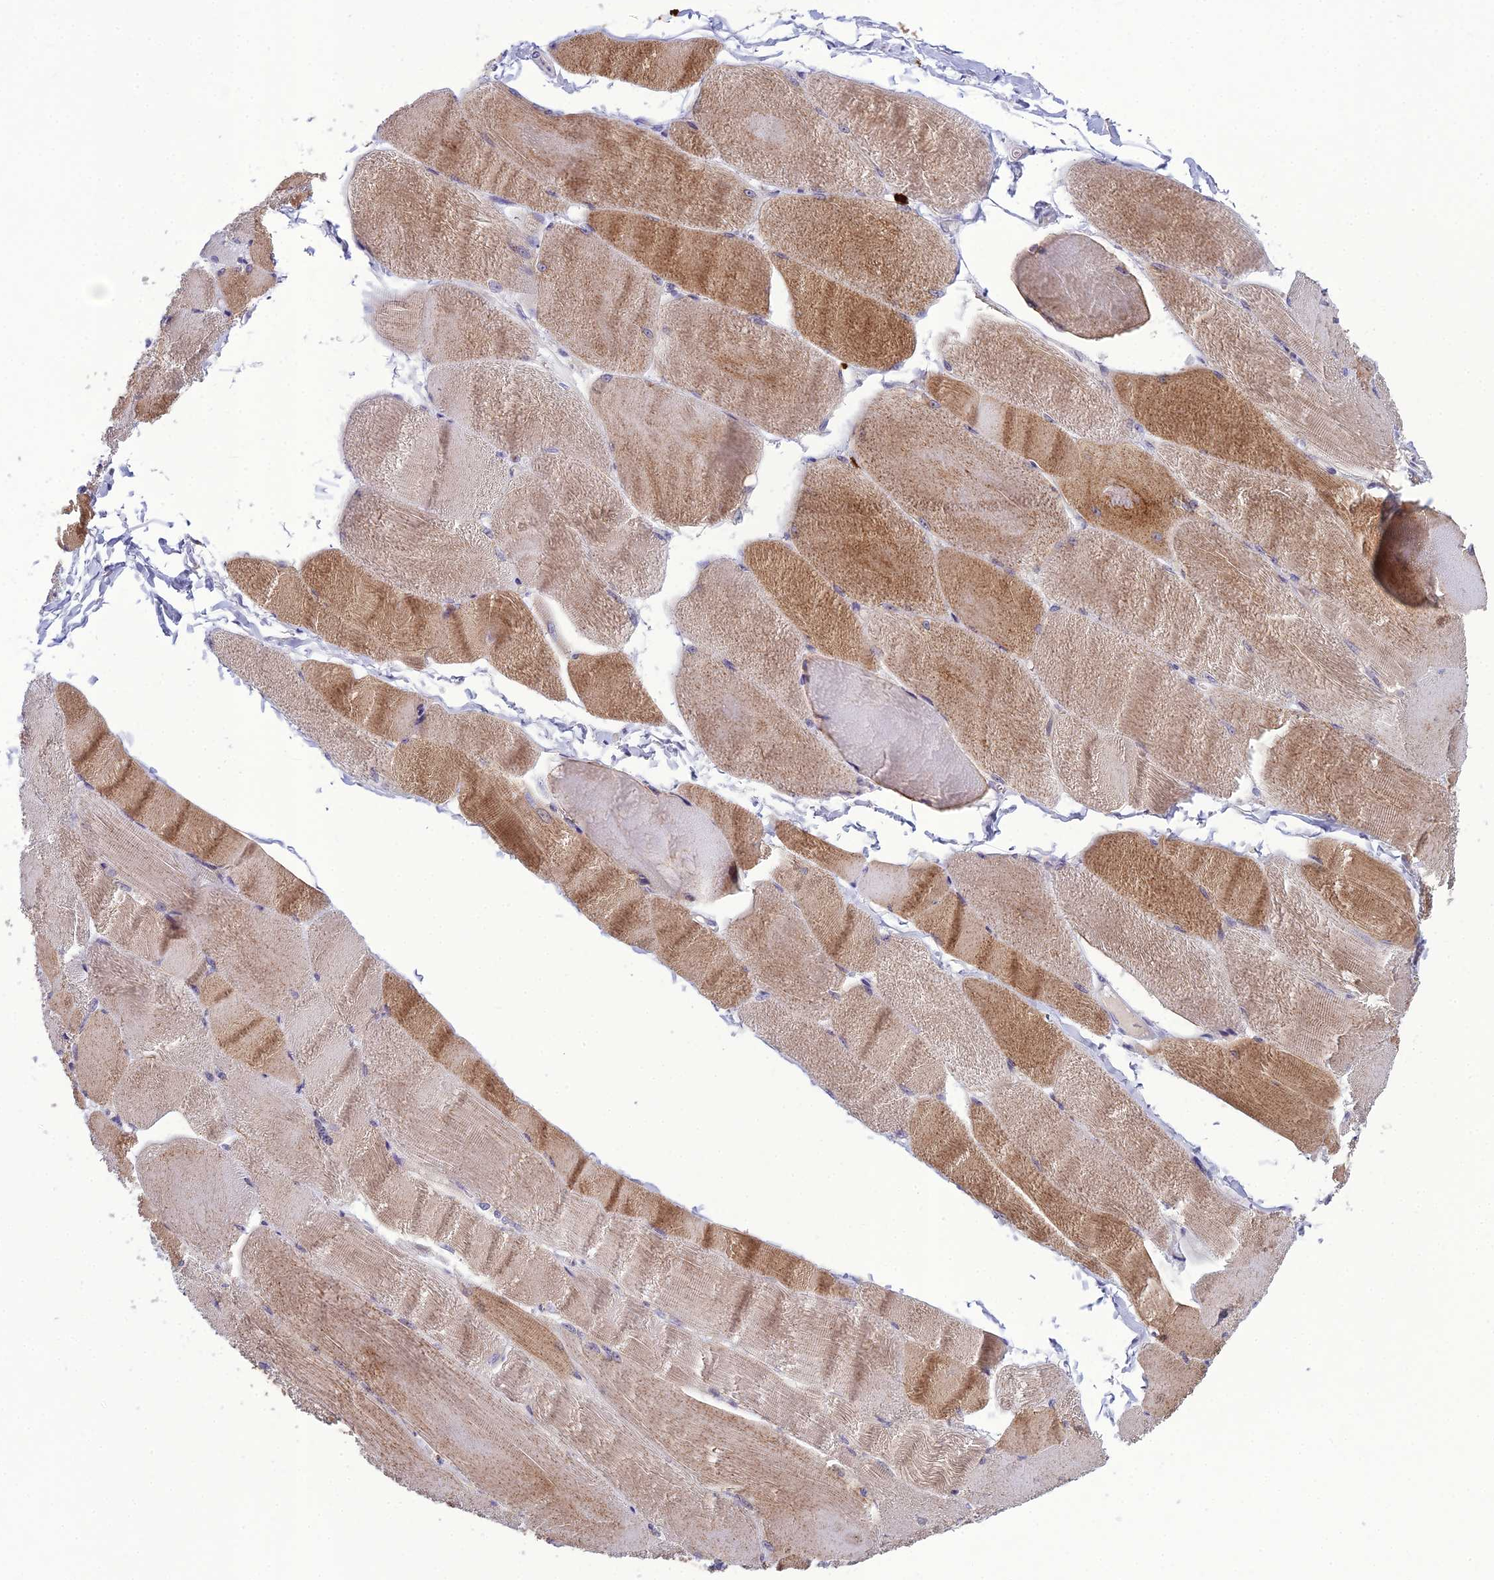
{"staining": {"intensity": "moderate", "quantity": "25%-75%", "location": "cytoplasmic/membranous"}, "tissue": "skeletal muscle", "cell_type": "Myocytes", "image_type": "normal", "snomed": [{"axis": "morphology", "description": "Normal tissue, NOS"}, {"axis": "morphology", "description": "Basal cell carcinoma"}, {"axis": "topography", "description": "Skeletal muscle"}], "caption": "A histopathology image showing moderate cytoplasmic/membranous expression in approximately 25%-75% of myocytes in unremarkable skeletal muscle, as visualized by brown immunohistochemical staining.", "gene": "BBS7", "patient": {"sex": "female", "age": 64}}